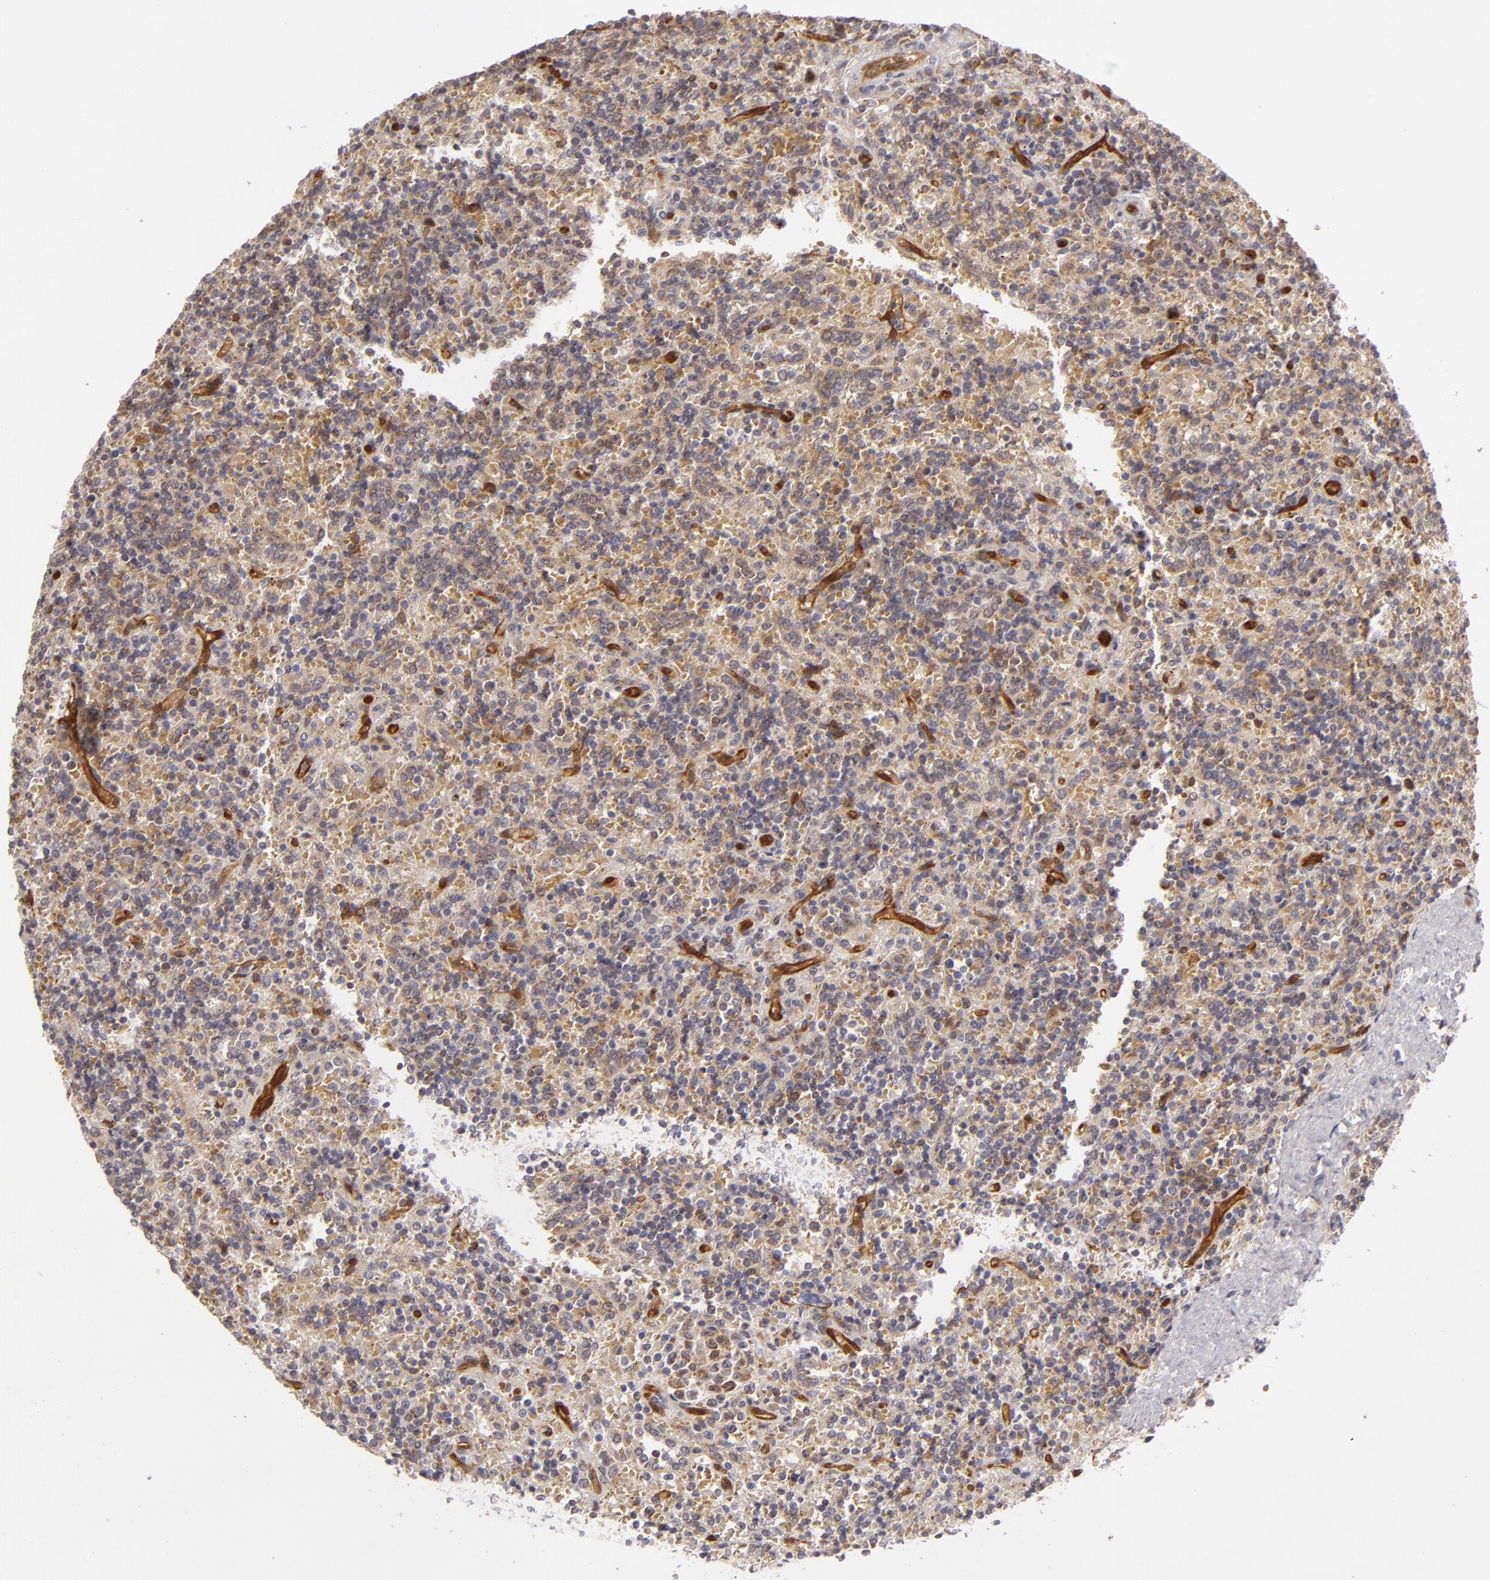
{"staining": {"intensity": "weak", "quantity": "25%-75%", "location": "cytoplasmic/membranous"}, "tissue": "lymphoma", "cell_type": "Tumor cells", "image_type": "cancer", "snomed": [{"axis": "morphology", "description": "Malignant lymphoma, non-Hodgkin's type, Low grade"}, {"axis": "topography", "description": "Spleen"}], "caption": "Malignant lymphoma, non-Hodgkin's type (low-grade) was stained to show a protein in brown. There is low levels of weak cytoplasmic/membranous expression in approximately 25%-75% of tumor cells.", "gene": "SH2D4A", "patient": {"sex": "male", "age": 67}}